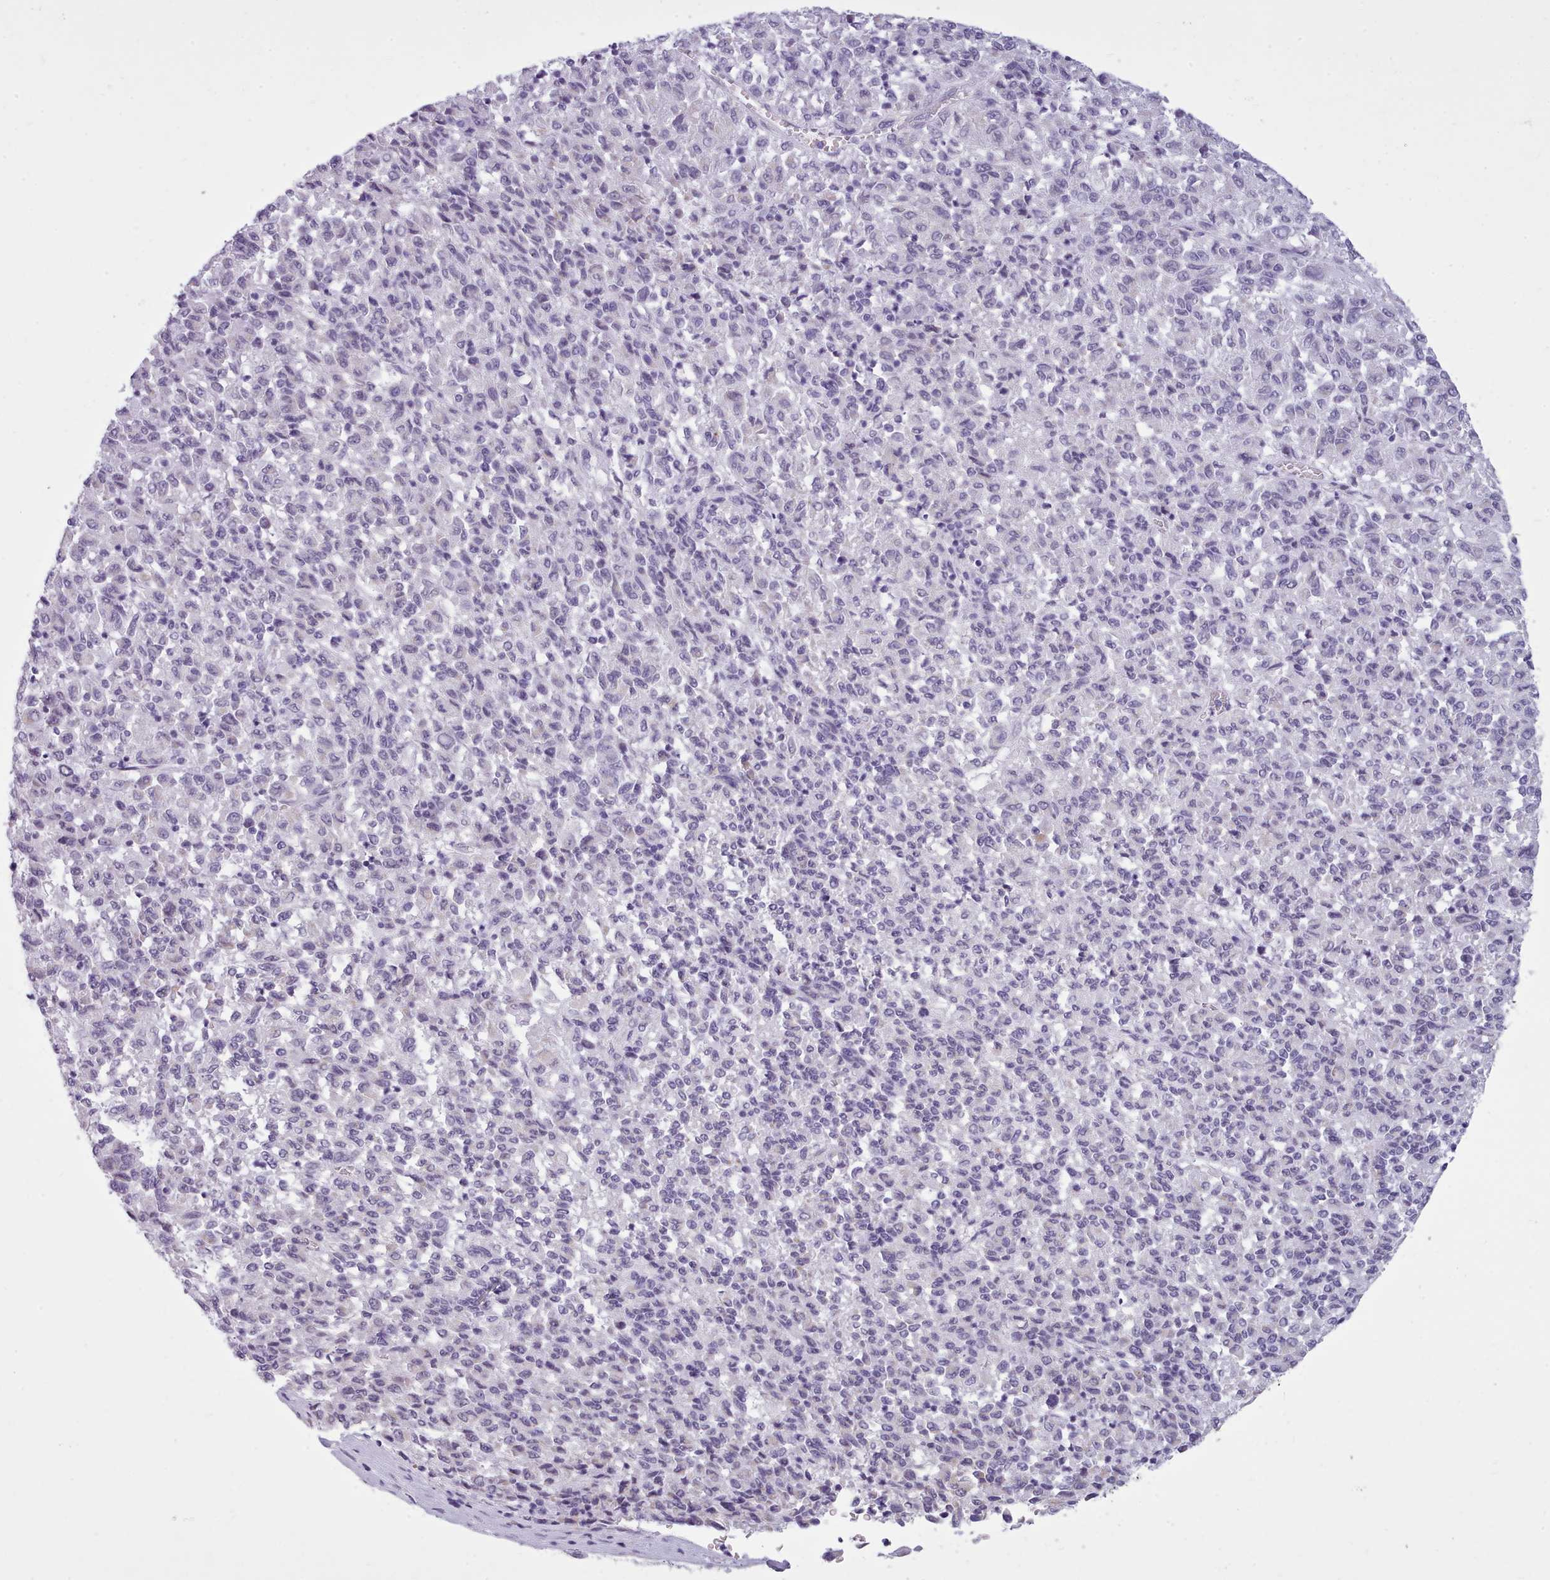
{"staining": {"intensity": "negative", "quantity": "none", "location": "none"}, "tissue": "melanoma", "cell_type": "Tumor cells", "image_type": "cancer", "snomed": [{"axis": "morphology", "description": "Malignant melanoma, Metastatic site"}, {"axis": "topography", "description": "Lung"}], "caption": "Human malignant melanoma (metastatic site) stained for a protein using IHC exhibits no staining in tumor cells.", "gene": "FBXO48", "patient": {"sex": "male", "age": 64}}